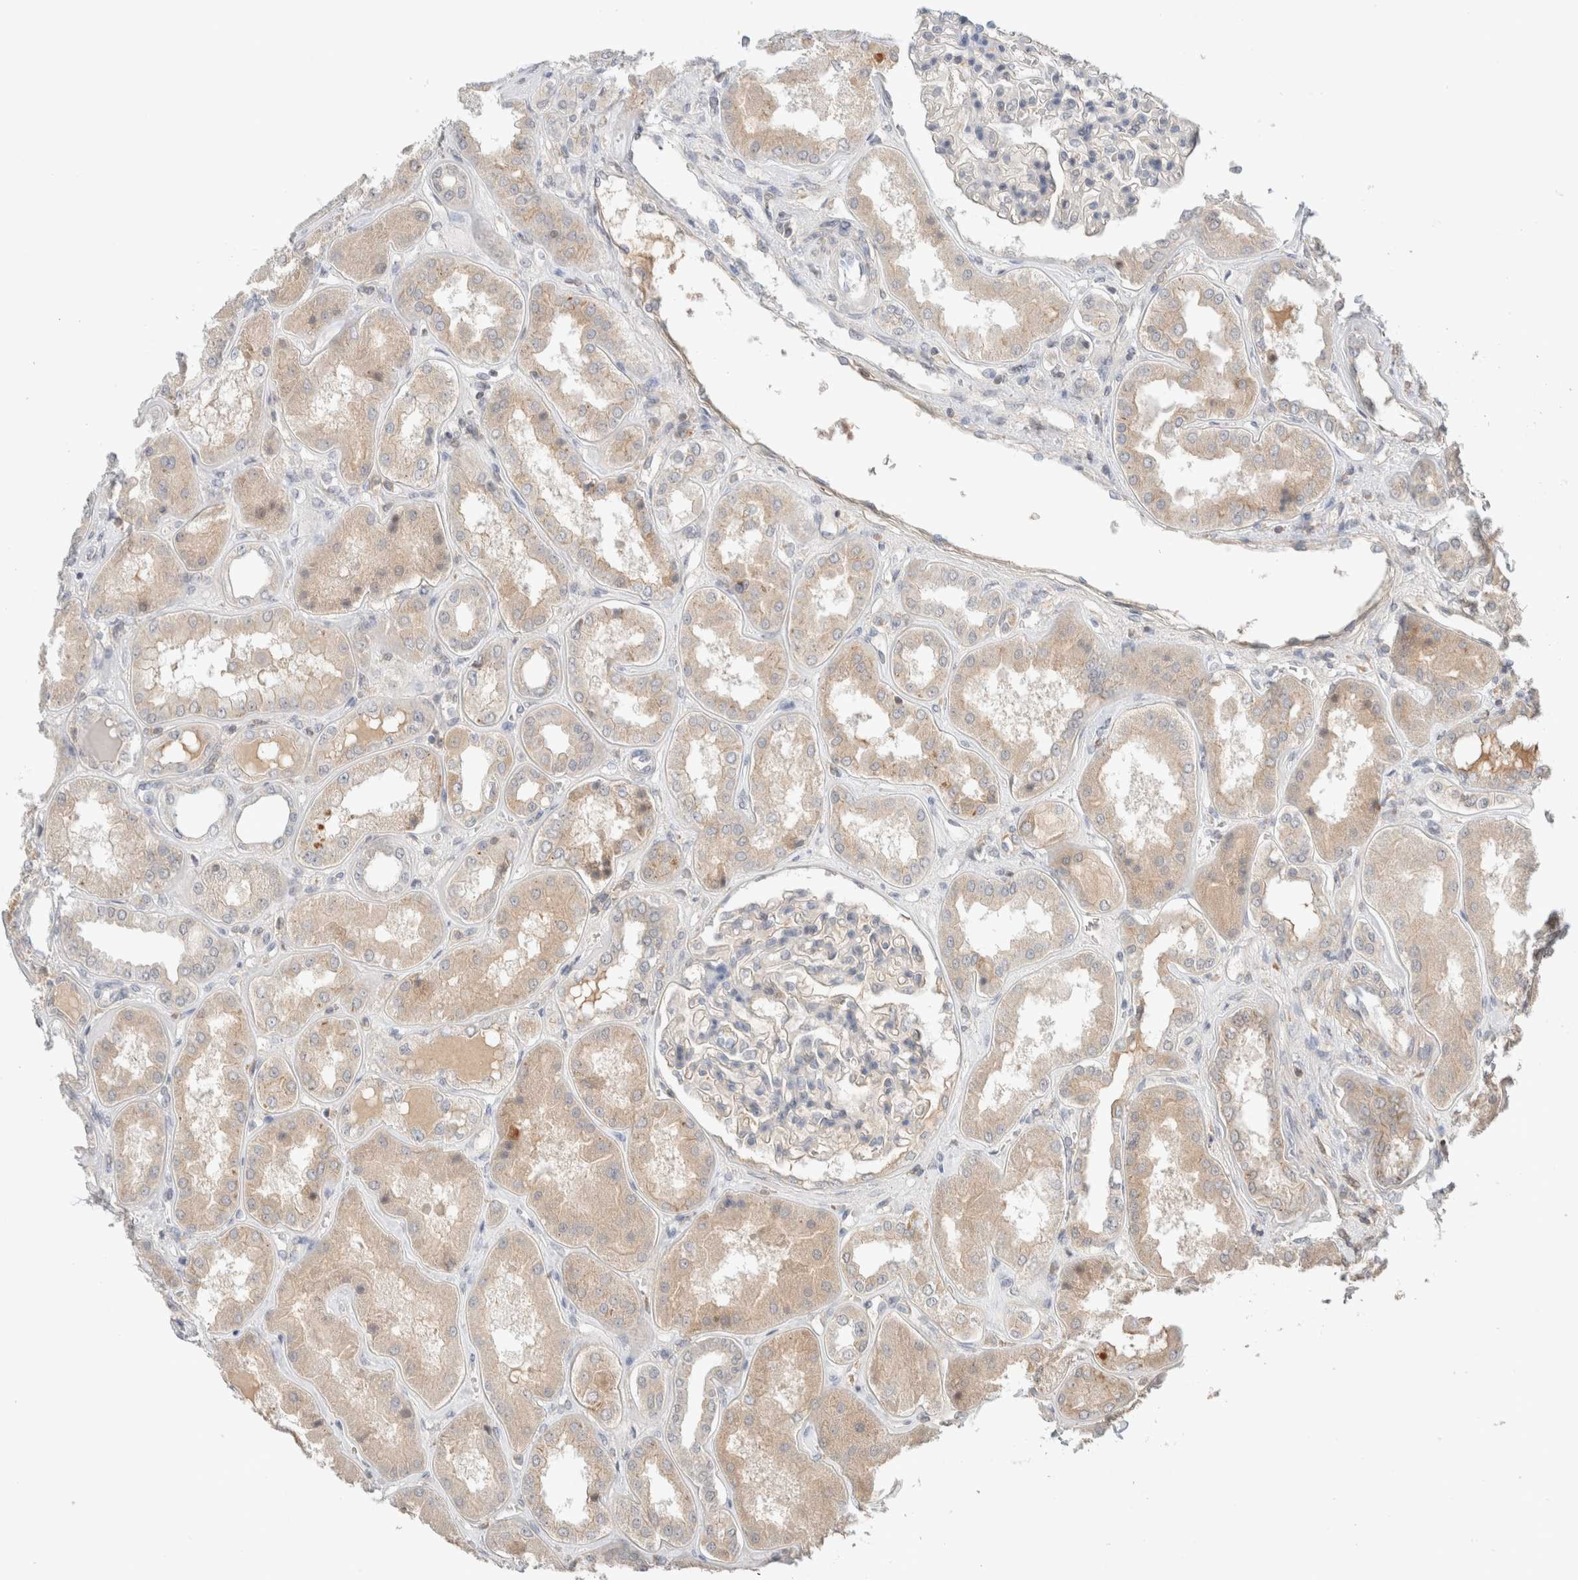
{"staining": {"intensity": "moderate", "quantity": "<25%", "location": "cytoplasmic/membranous"}, "tissue": "kidney", "cell_type": "Cells in glomeruli", "image_type": "normal", "snomed": [{"axis": "morphology", "description": "Normal tissue, NOS"}, {"axis": "topography", "description": "Kidney"}], "caption": "Immunohistochemistry (IHC) of unremarkable human kidney displays low levels of moderate cytoplasmic/membranous positivity in approximately <25% of cells in glomeruli.", "gene": "MRM3", "patient": {"sex": "female", "age": 56}}